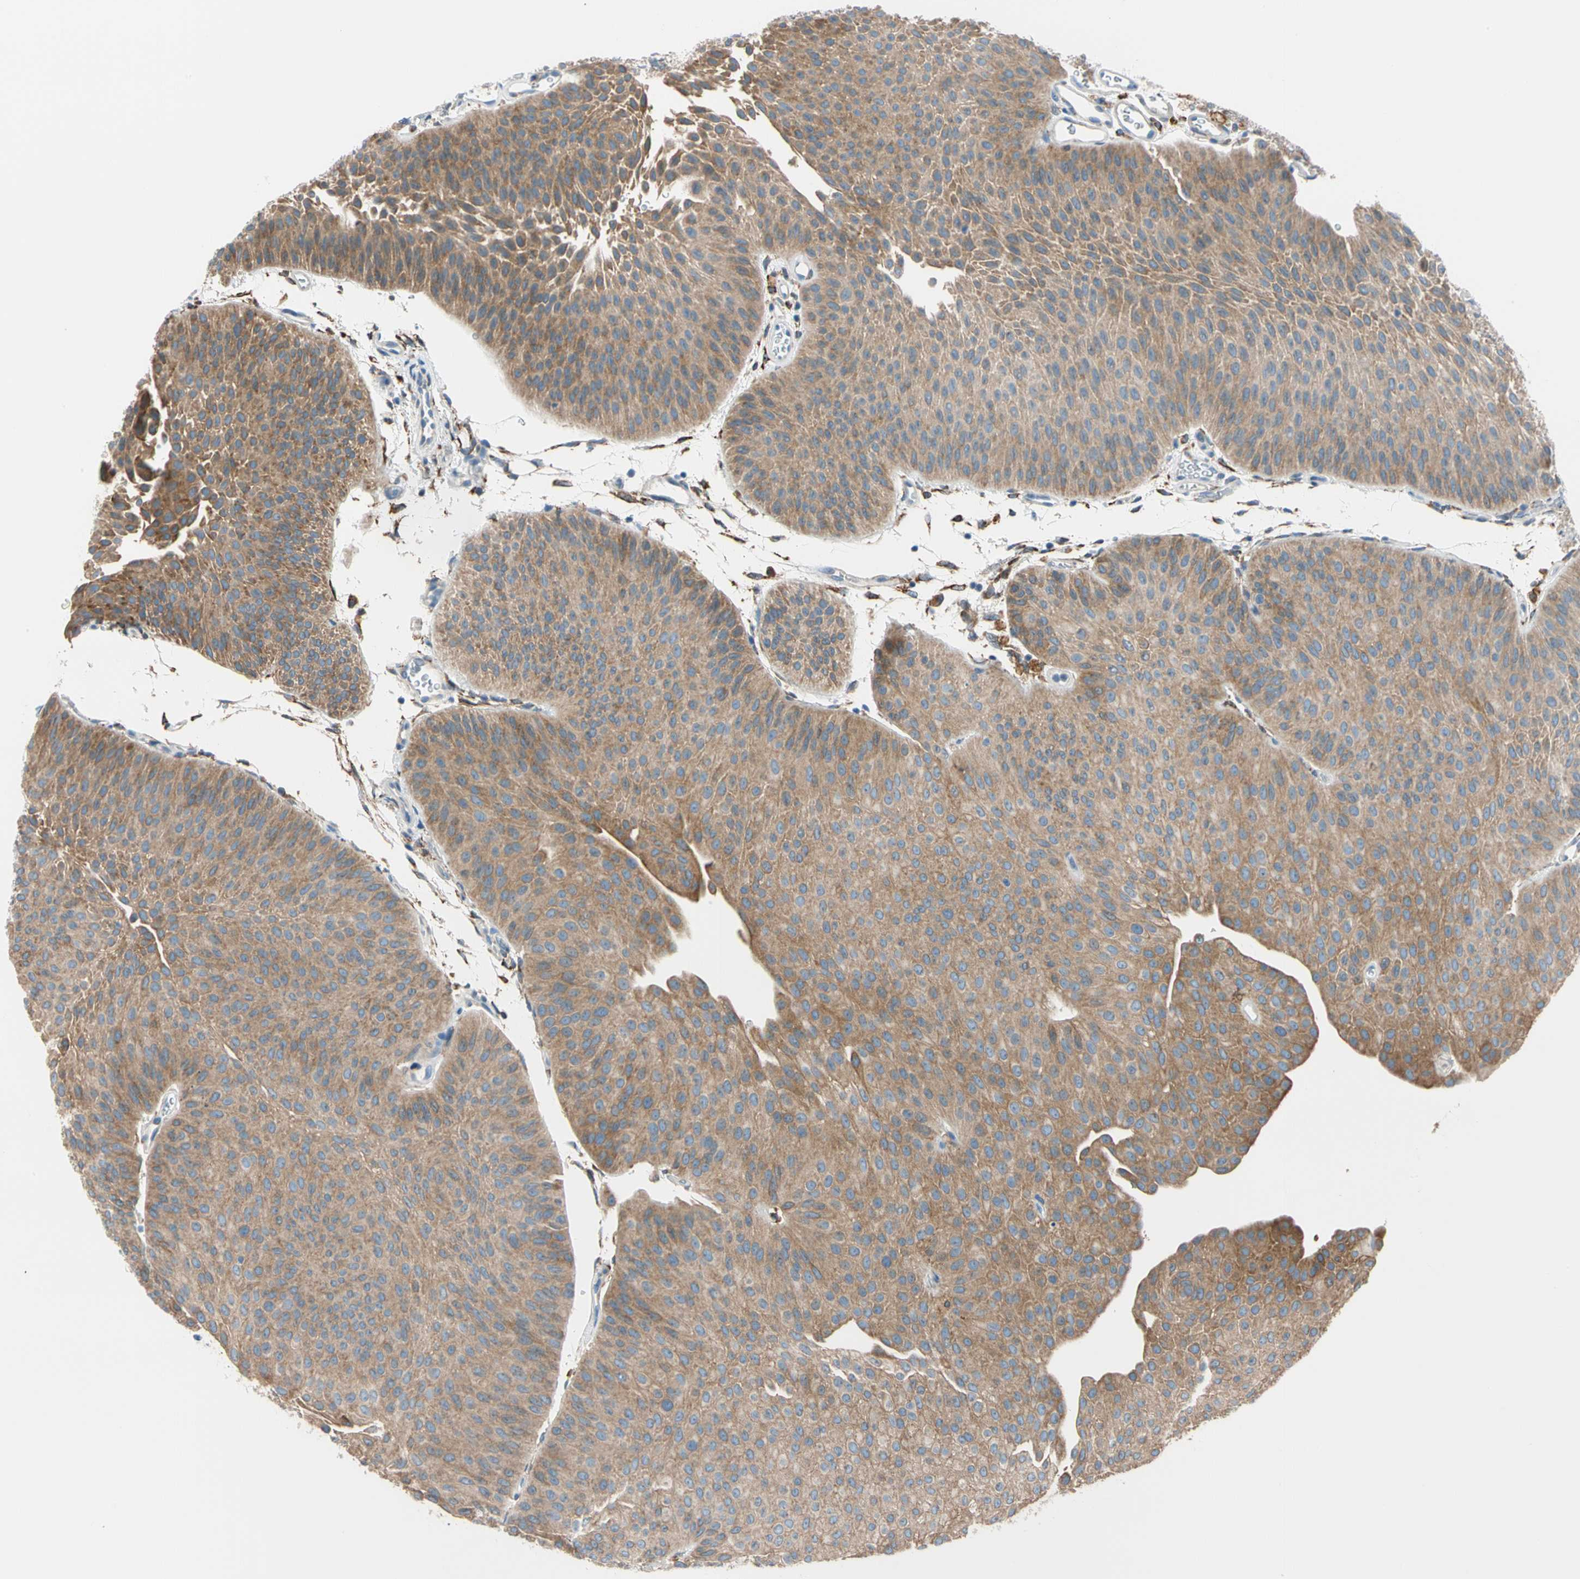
{"staining": {"intensity": "moderate", "quantity": ">75%", "location": "cytoplasmic/membranous"}, "tissue": "urothelial cancer", "cell_type": "Tumor cells", "image_type": "cancer", "snomed": [{"axis": "morphology", "description": "Urothelial carcinoma, Low grade"}, {"axis": "topography", "description": "Urinary bladder"}], "caption": "Protein expression by immunohistochemistry exhibits moderate cytoplasmic/membranous staining in approximately >75% of tumor cells in urothelial cancer.", "gene": "LRPAP1", "patient": {"sex": "female", "age": 60}}